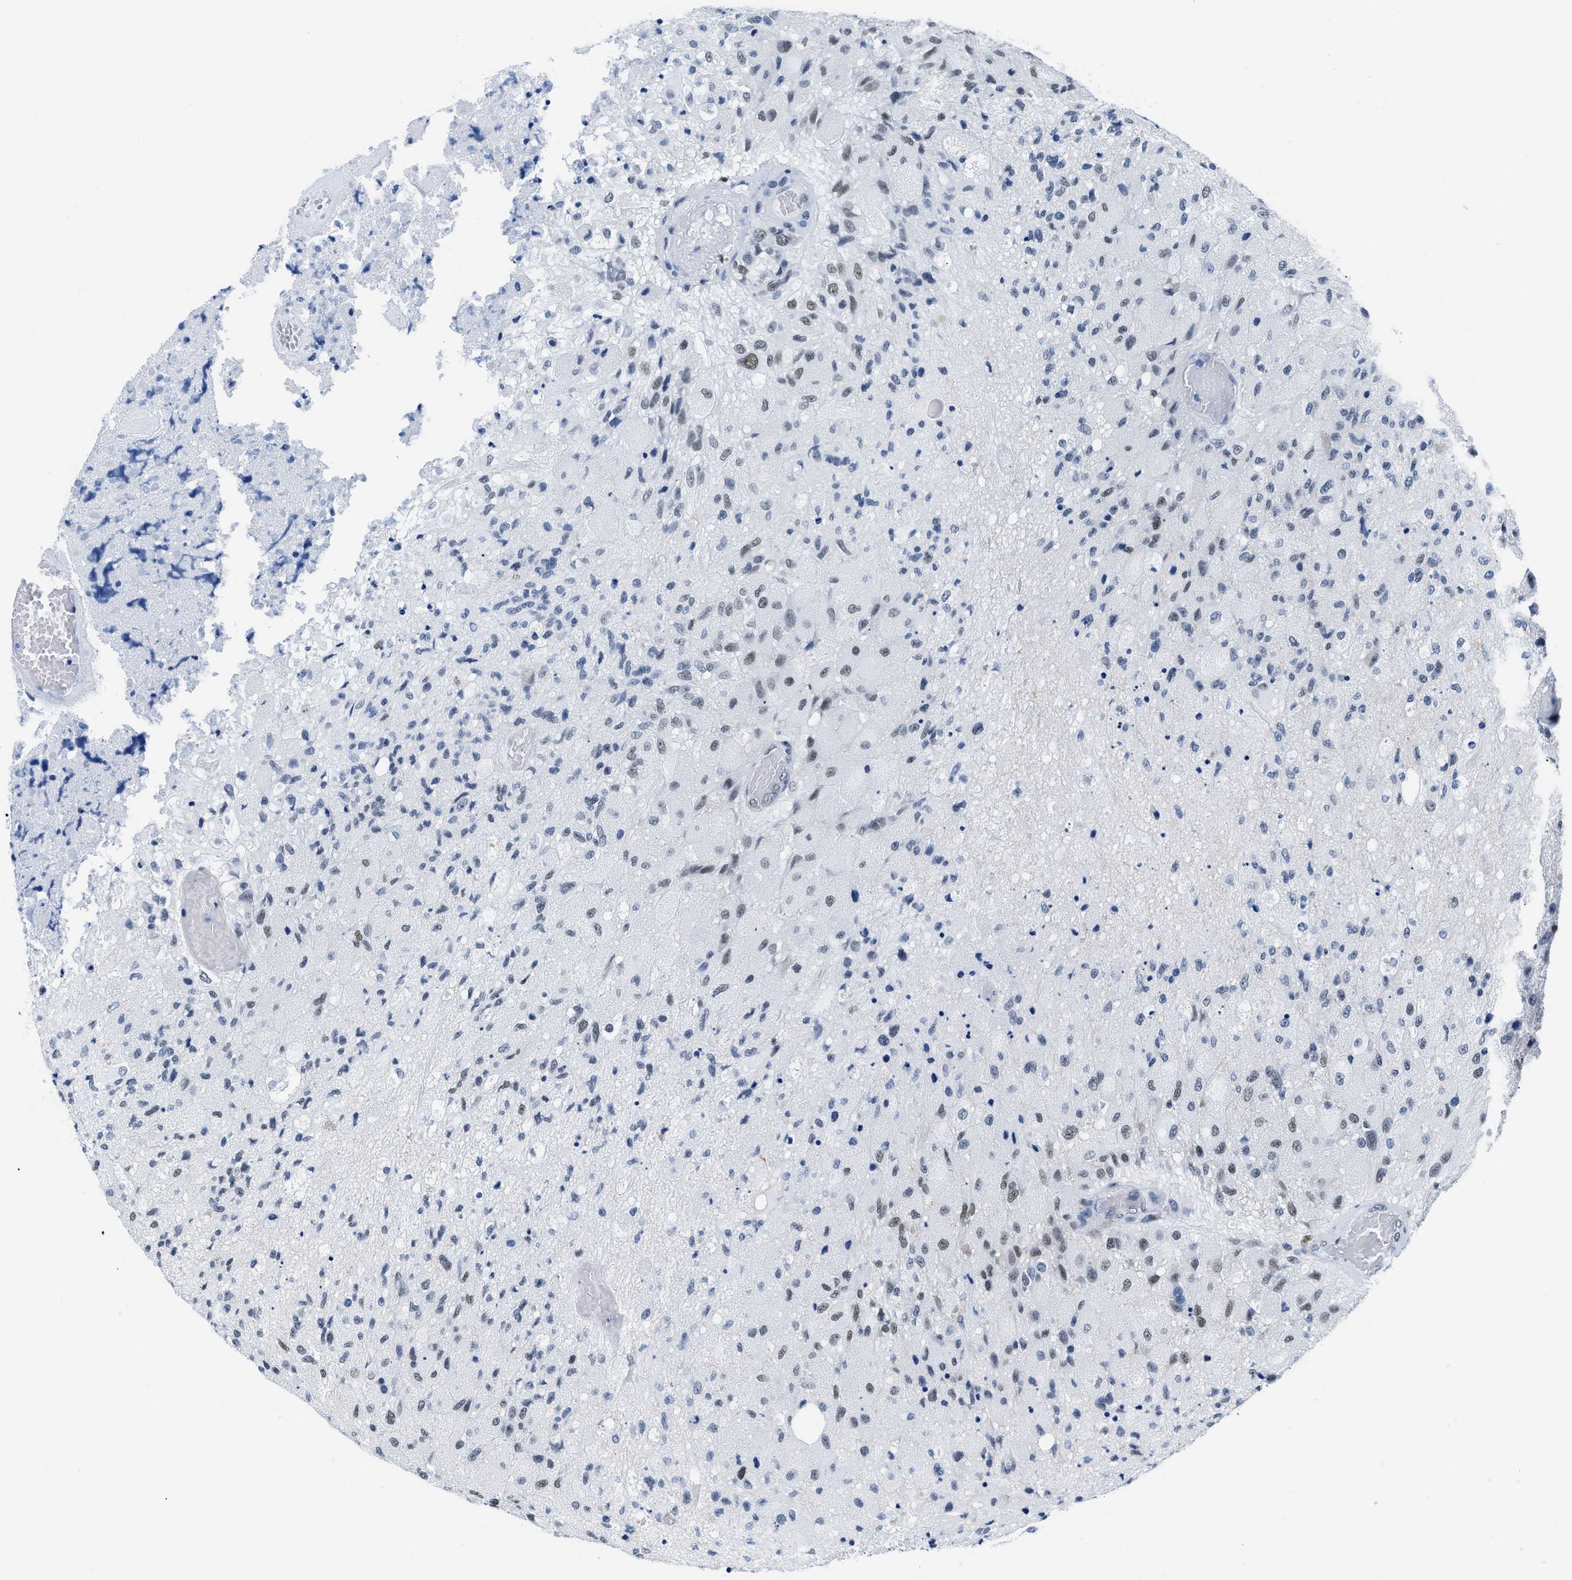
{"staining": {"intensity": "moderate", "quantity": "<25%", "location": "nuclear"}, "tissue": "glioma", "cell_type": "Tumor cells", "image_type": "cancer", "snomed": [{"axis": "morphology", "description": "Normal tissue, NOS"}, {"axis": "morphology", "description": "Glioma, malignant, High grade"}, {"axis": "topography", "description": "Cerebral cortex"}], "caption": "Protein expression analysis of glioma reveals moderate nuclear positivity in about <25% of tumor cells.", "gene": "CTBP1", "patient": {"sex": "male", "age": 77}}